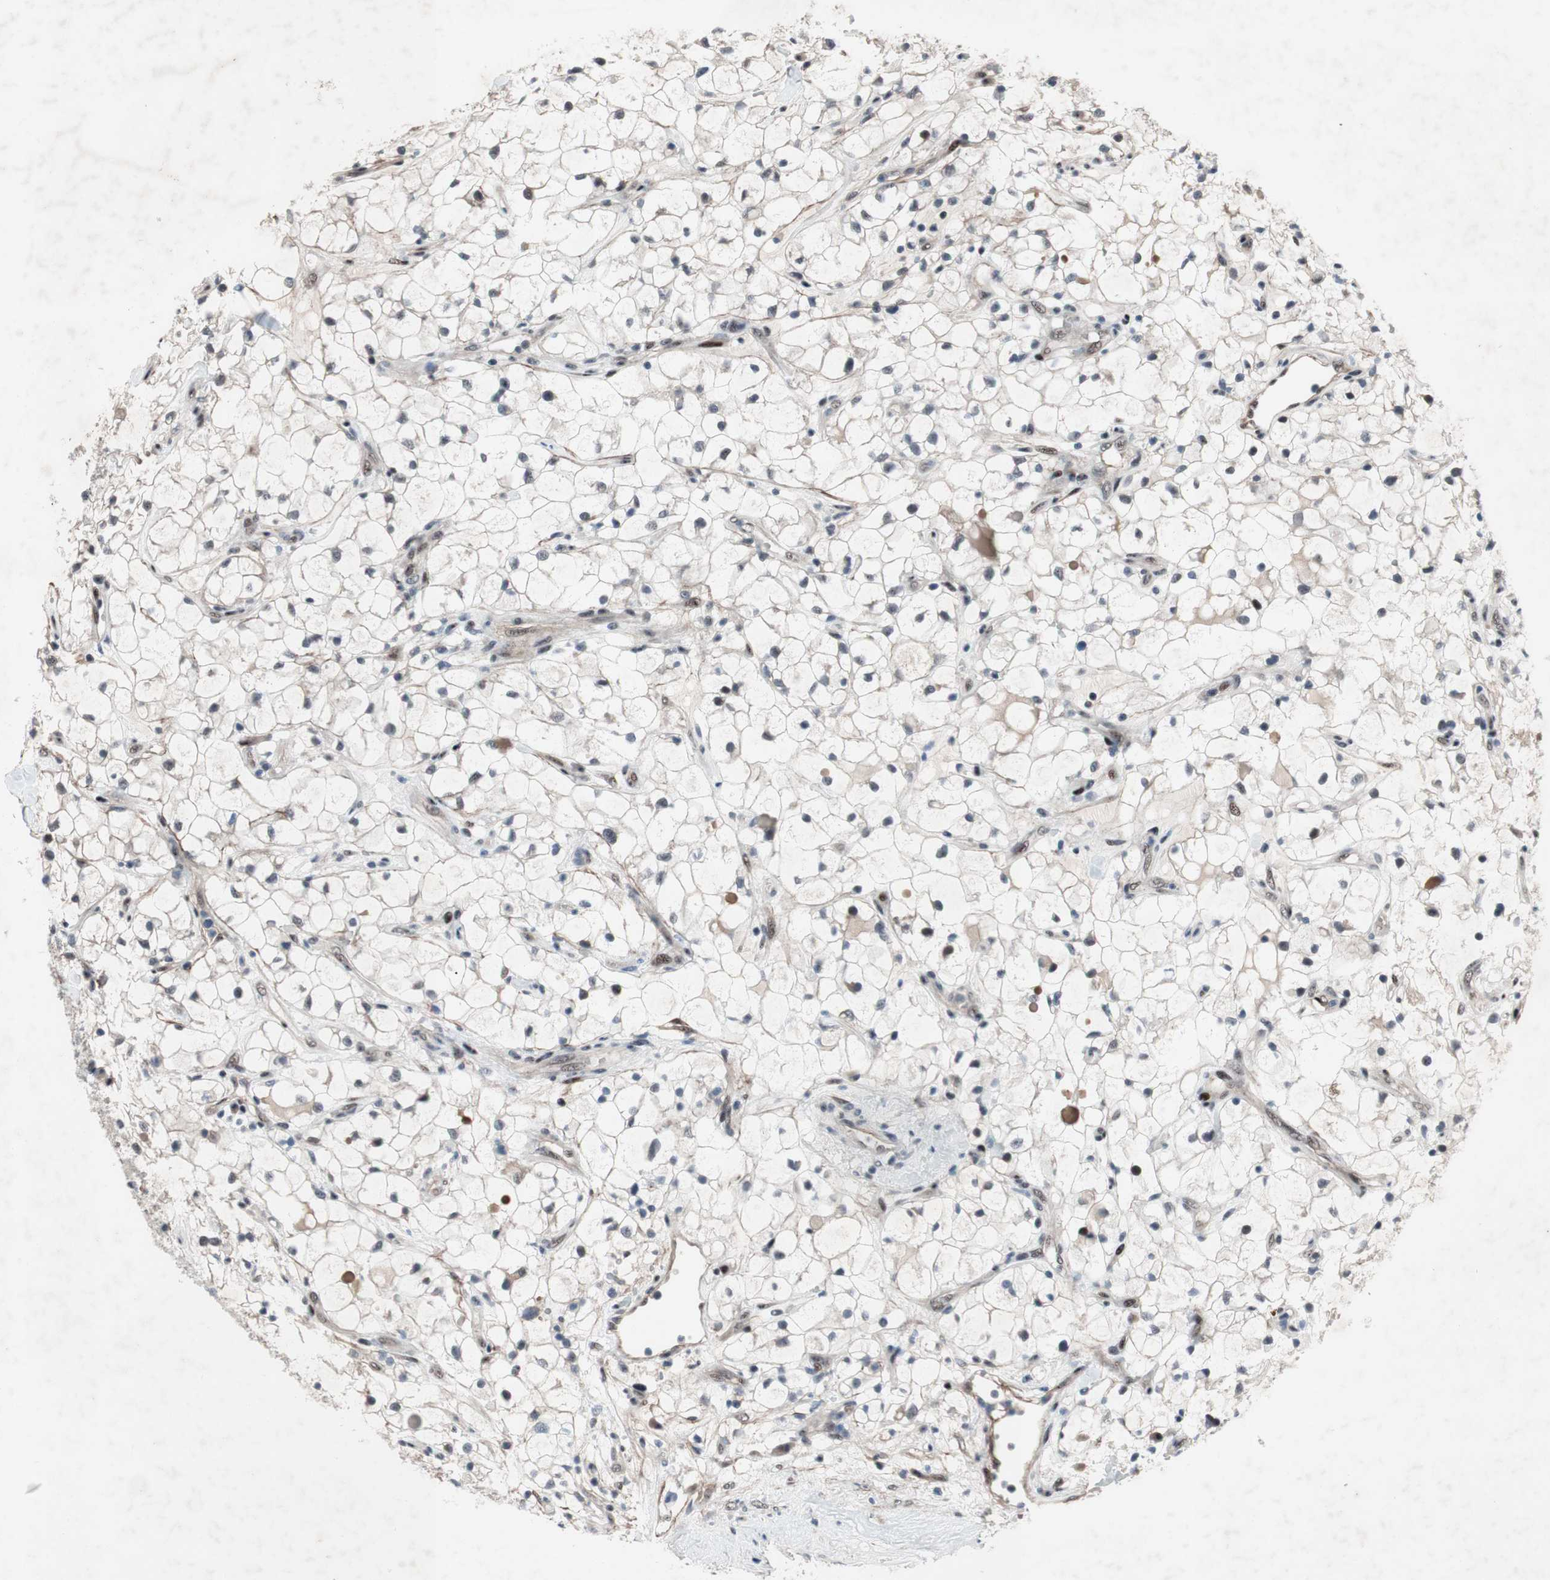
{"staining": {"intensity": "negative", "quantity": "none", "location": "none"}, "tissue": "renal cancer", "cell_type": "Tumor cells", "image_type": "cancer", "snomed": [{"axis": "morphology", "description": "Adenocarcinoma, NOS"}, {"axis": "topography", "description": "Kidney"}], "caption": "High power microscopy micrograph of an IHC image of adenocarcinoma (renal), revealing no significant staining in tumor cells.", "gene": "SOX7", "patient": {"sex": "female", "age": 60}}